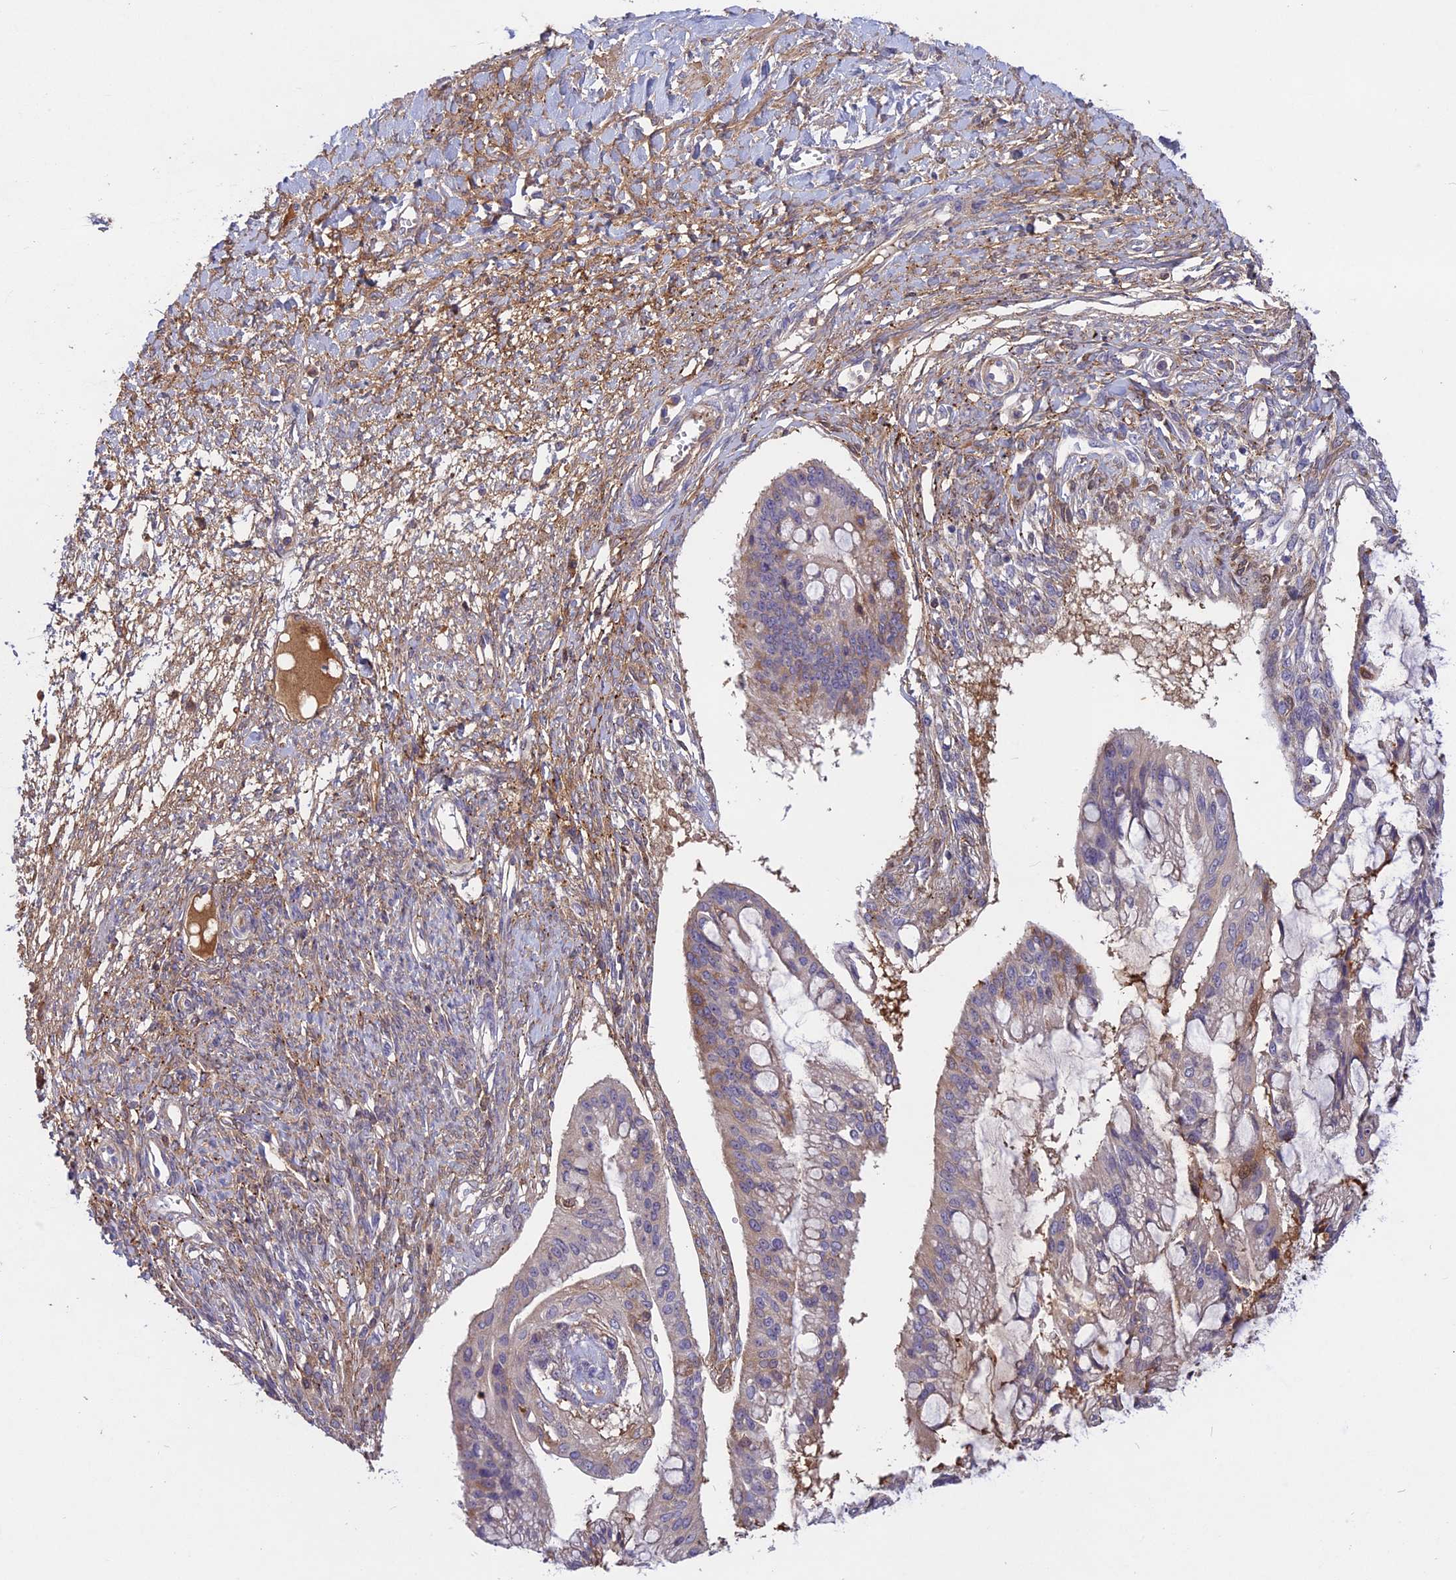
{"staining": {"intensity": "weak", "quantity": "<25%", "location": "cytoplasmic/membranous"}, "tissue": "ovarian cancer", "cell_type": "Tumor cells", "image_type": "cancer", "snomed": [{"axis": "morphology", "description": "Cystadenocarcinoma, mucinous, NOS"}, {"axis": "topography", "description": "Ovary"}], "caption": "Immunohistochemistry image of neoplastic tissue: ovarian mucinous cystadenocarcinoma stained with DAB (3,3'-diaminobenzidine) displays no significant protein positivity in tumor cells.", "gene": "ADO", "patient": {"sex": "female", "age": 73}}